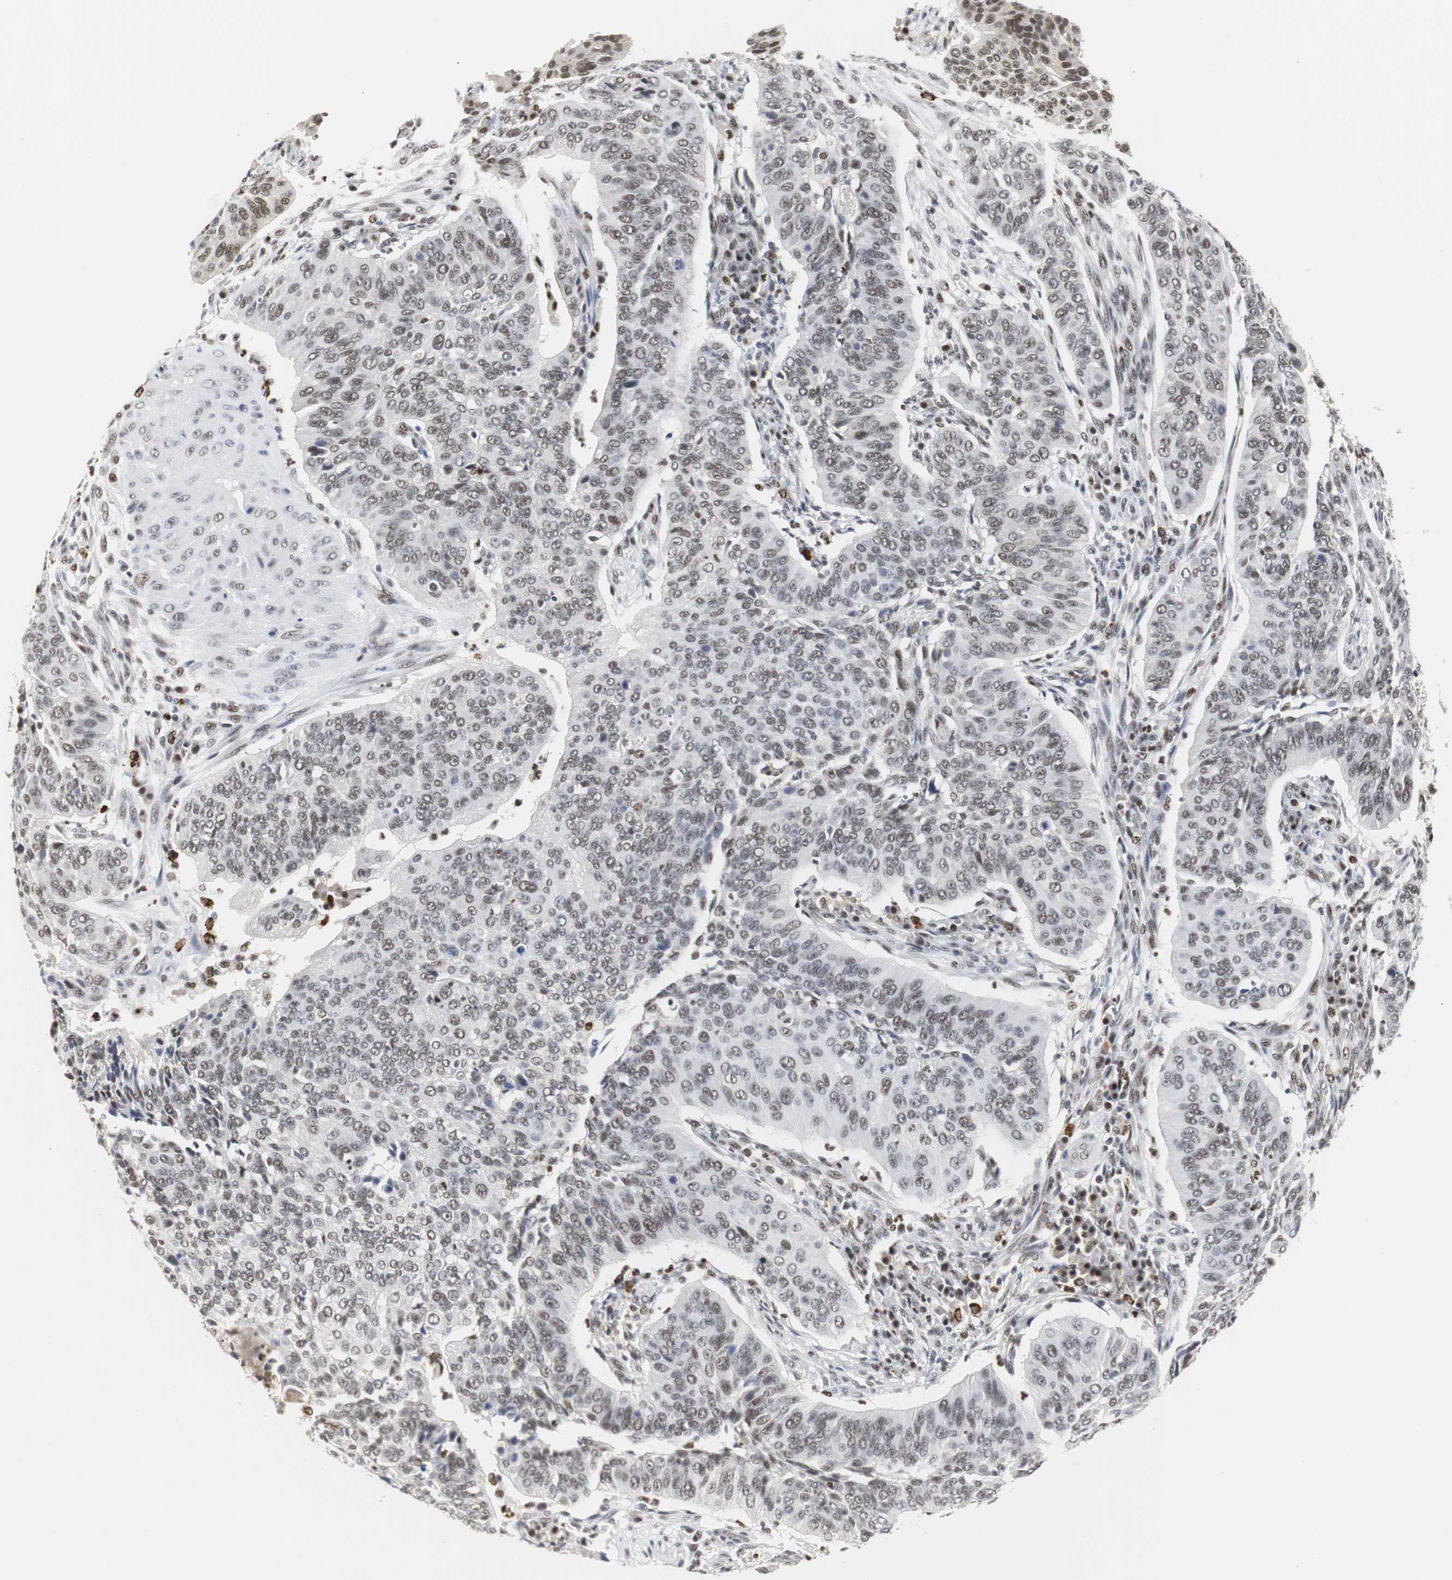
{"staining": {"intensity": "weak", "quantity": "25%-75%", "location": "nuclear"}, "tissue": "cervical cancer", "cell_type": "Tumor cells", "image_type": "cancer", "snomed": [{"axis": "morphology", "description": "Squamous cell carcinoma, NOS"}, {"axis": "topography", "description": "Cervix"}], "caption": "A high-resolution image shows immunohistochemistry (IHC) staining of cervical cancer, which displays weak nuclear positivity in about 25%-75% of tumor cells. Using DAB (brown) and hematoxylin (blue) stains, captured at high magnification using brightfield microscopy.", "gene": "ZFC3H1", "patient": {"sex": "female", "age": 39}}